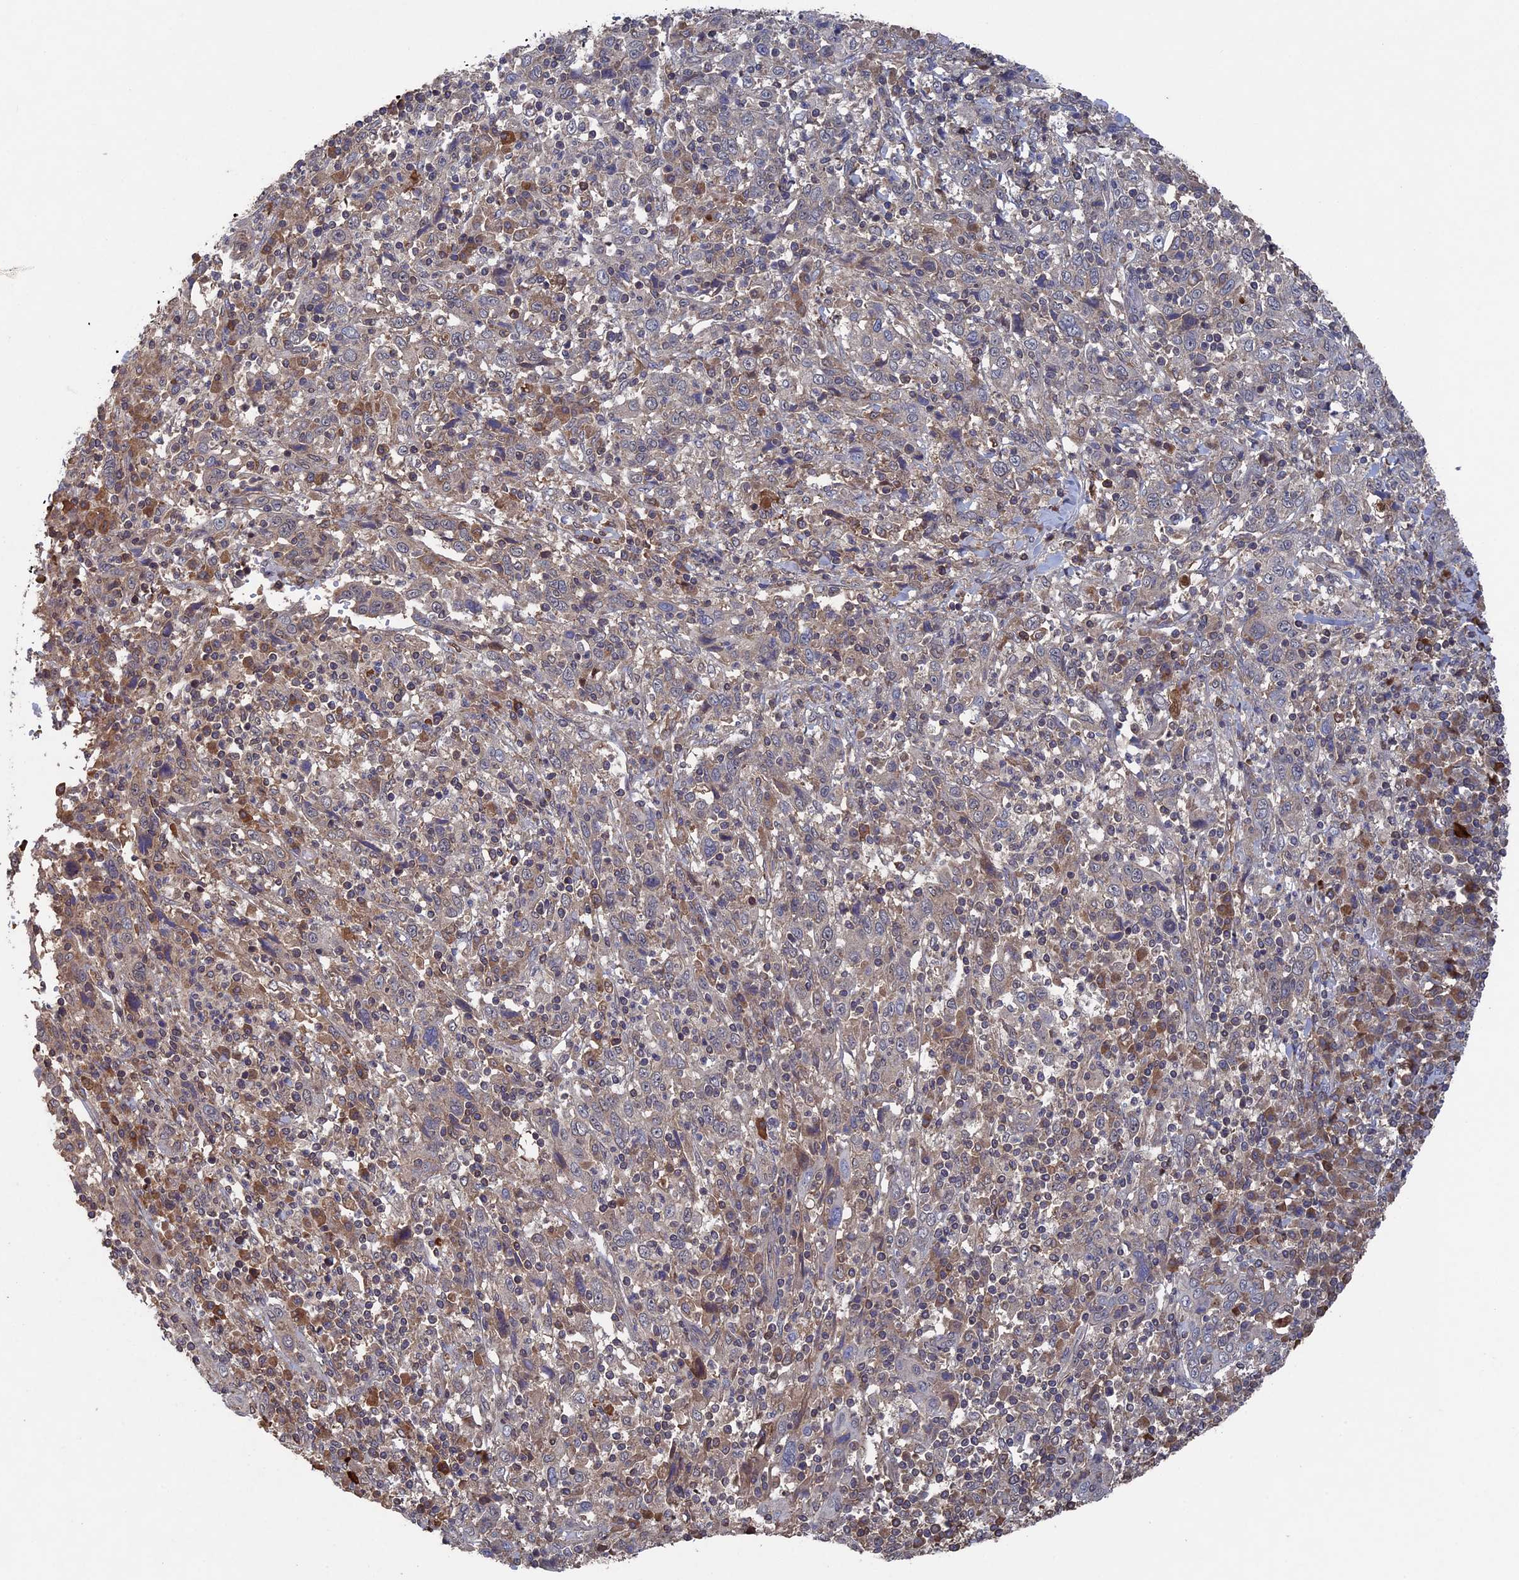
{"staining": {"intensity": "weak", "quantity": "<25%", "location": "cytoplasmic/membranous"}, "tissue": "cervical cancer", "cell_type": "Tumor cells", "image_type": "cancer", "snomed": [{"axis": "morphology", "description": "Squamous cell carcinoma, NOS"}, {"axis": "topography", "description": "Cervix"}], "caption": "The immunohistochemistry histopathology image has no significant staining in tumor cells of squamous cell carcinoma (cervical) tissue.", "gene": "RAB15", "patient": {"sex": "female", "age": 46}}